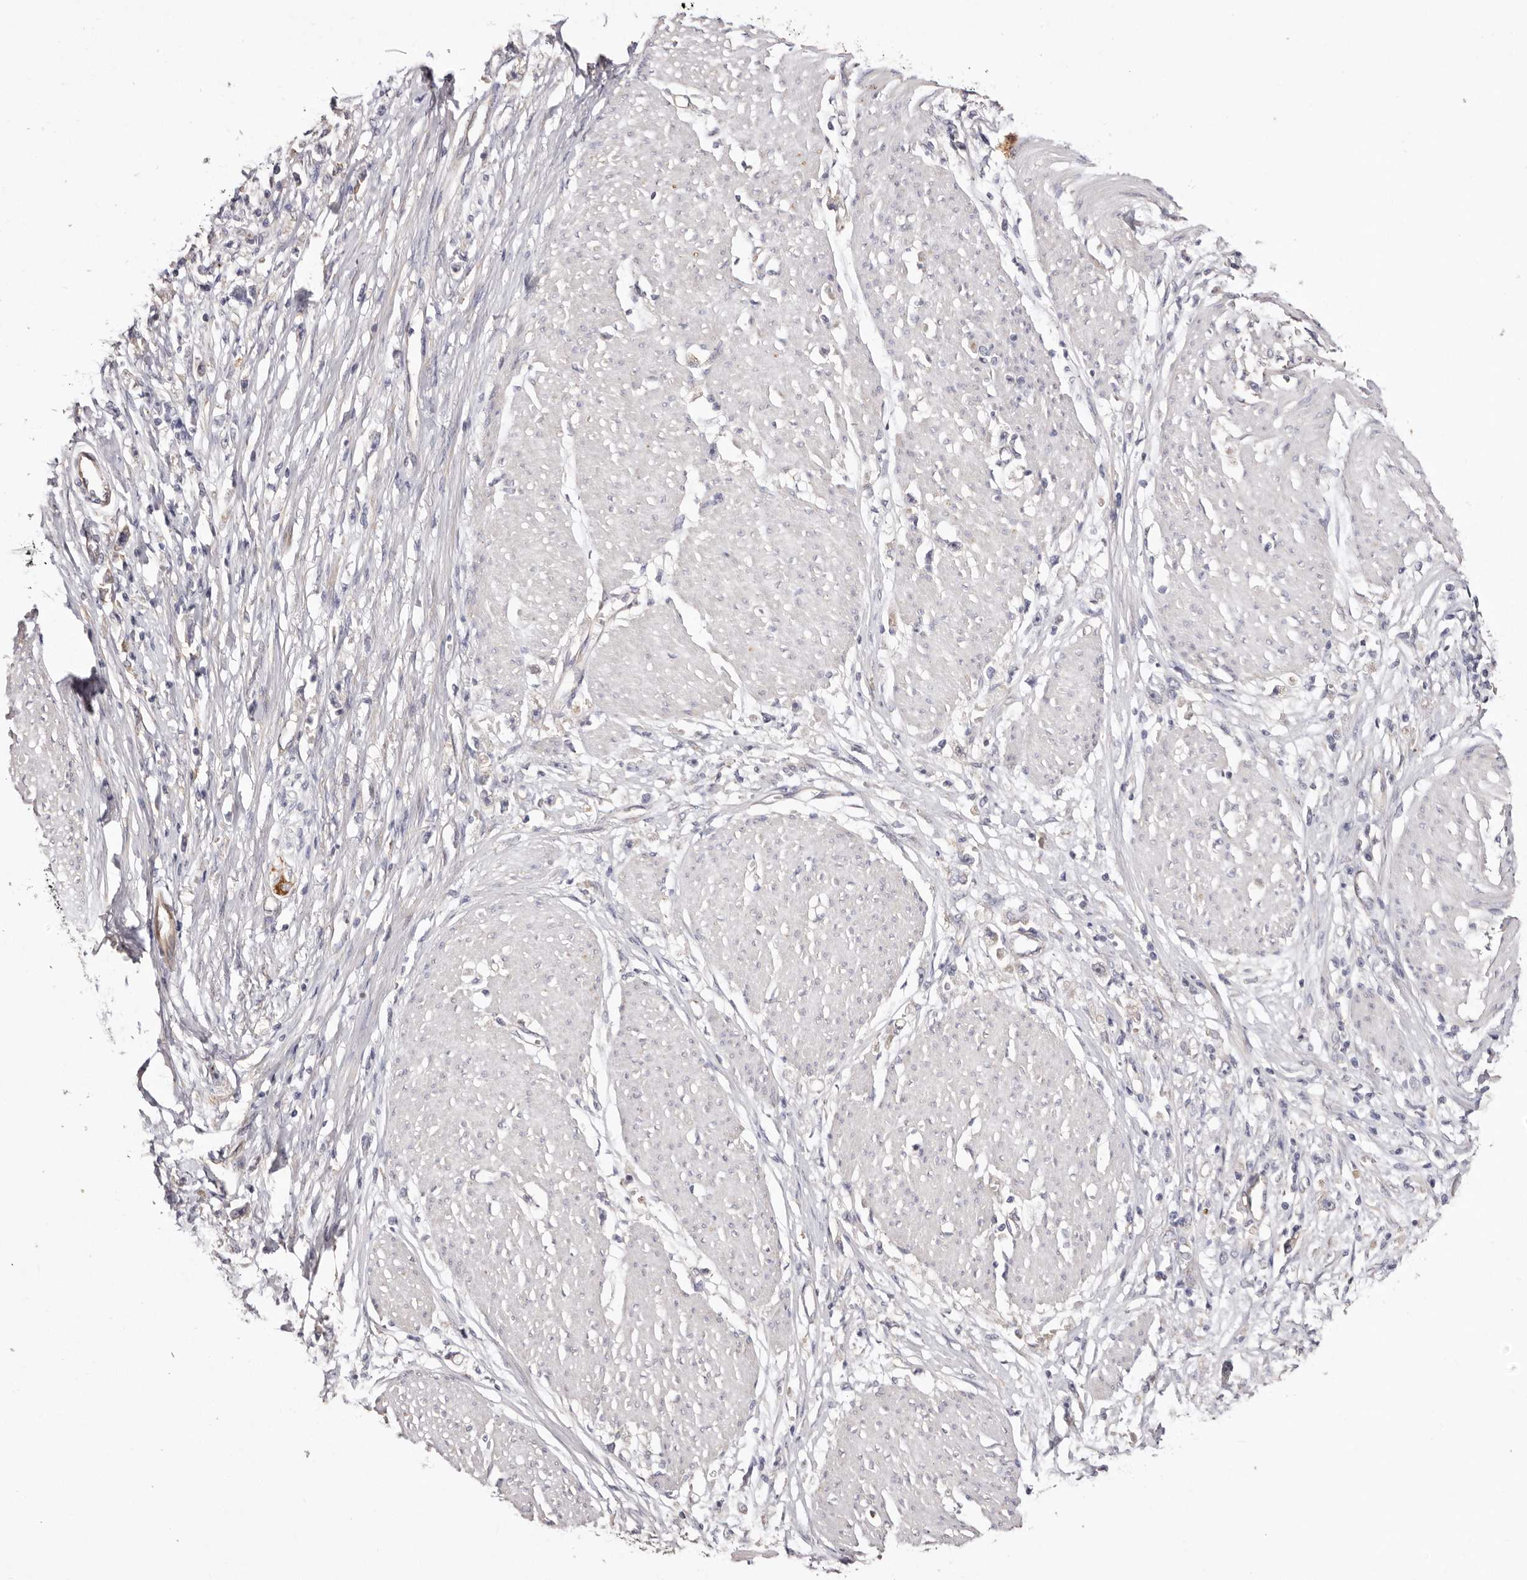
{"staining": {"intensity": "negative", "quantity": "none", "location": "none"}, "tissue": "stomach cancer", "cell_type": "Tumor cells", "image_type": "cancer", "snomed": [{"axis": "morphology", "description": "Adenocarcinoma, NOS"}, {"axis": "topography", "description": "Stomach"}], "caption": "Immunohistochemistry (IHC) histopathology image of neoplastic tissue: stomach adenocarcinoma stained with DAB reveals no significant protein staining in tumor cells.", "gene": "FAM167B", "patient": {"sex": "female", "age": 59}}